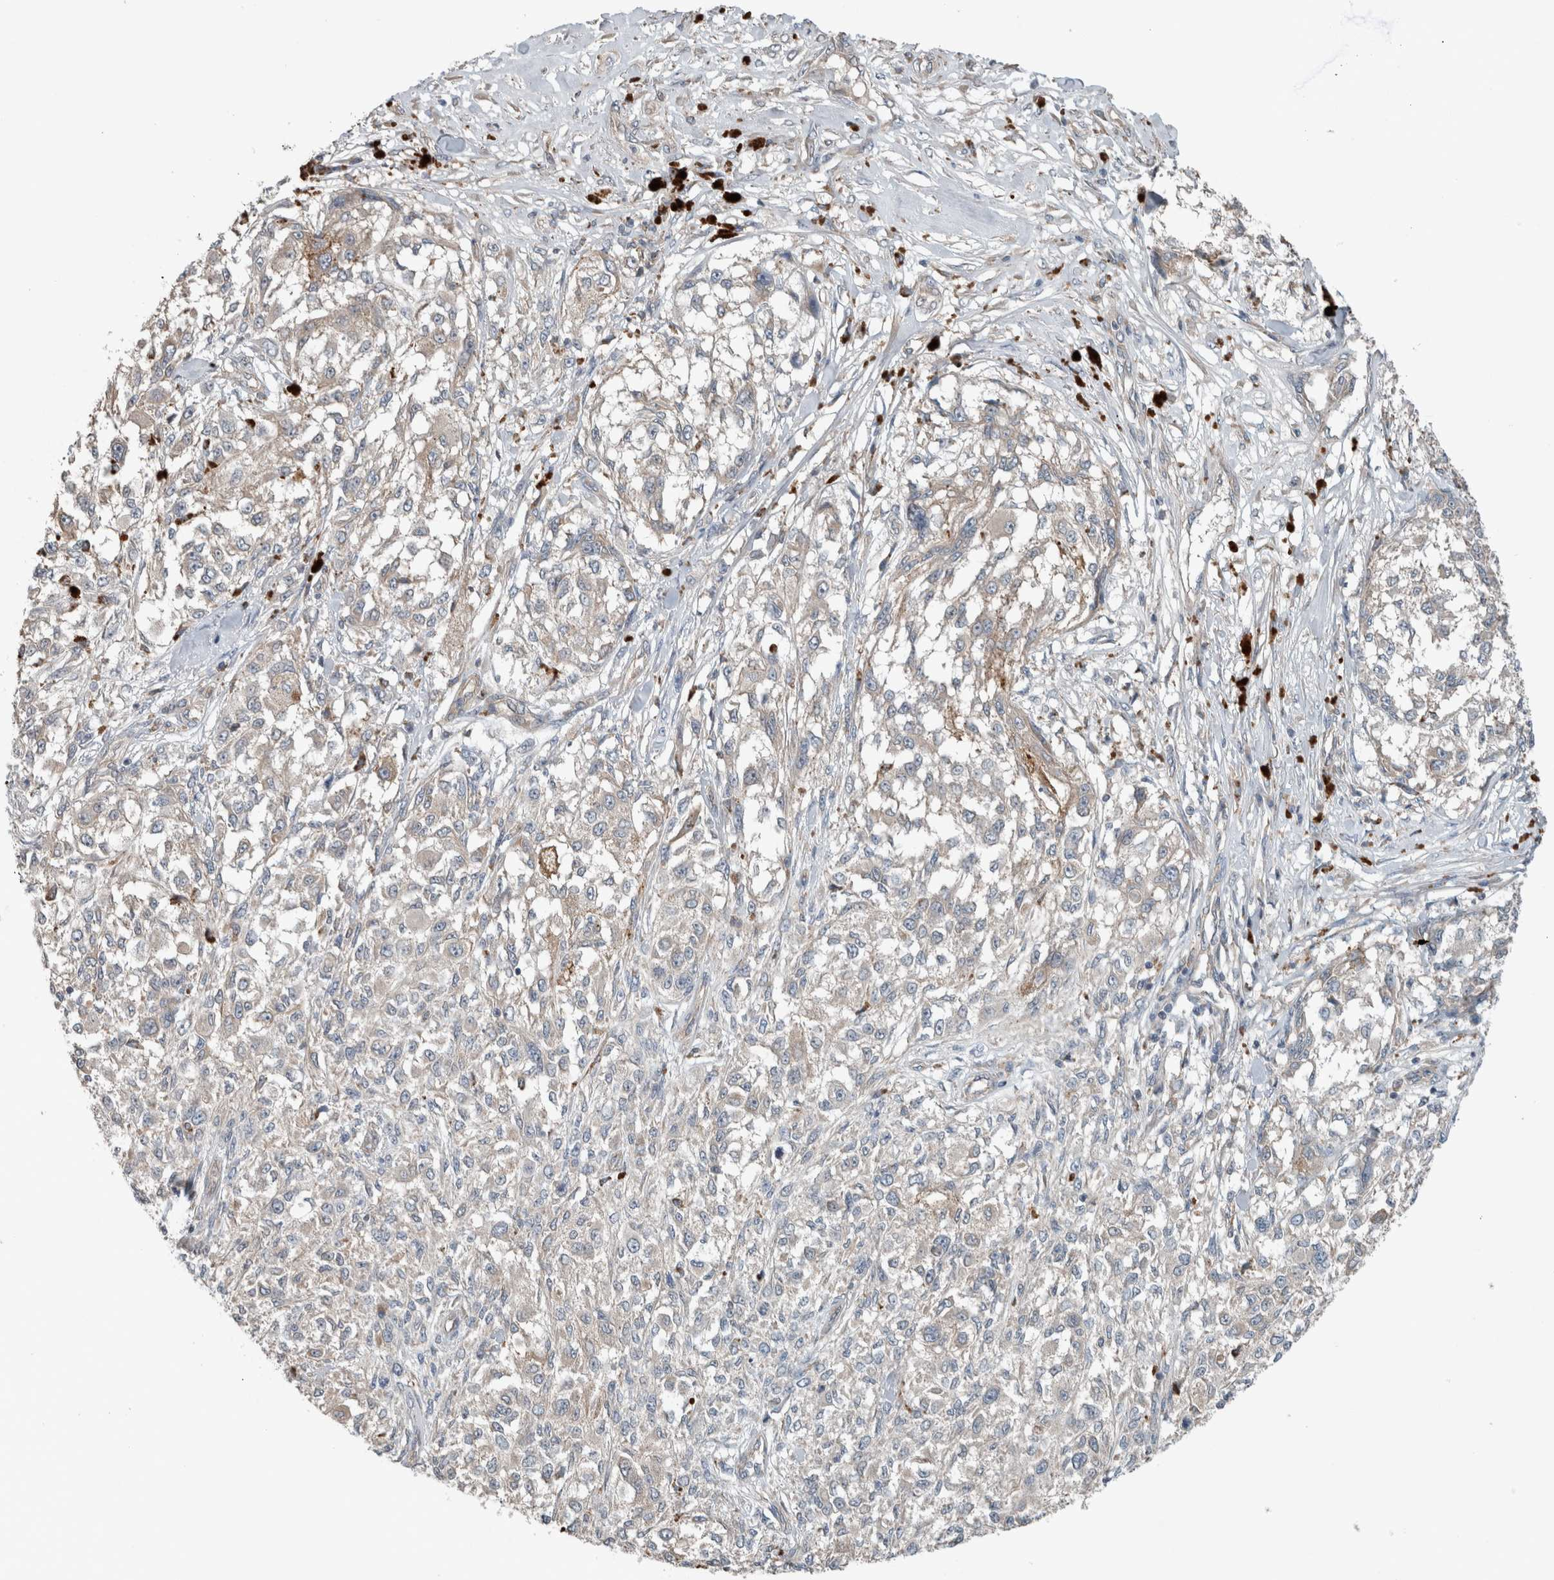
{"staining": {"intensity": "moderate", "quantity": "<25%", "location": "cytoplasmic/membranous"}, "tissue": "melanoma", "cell_type": "Tumor cells", "image_type": "cancer", "snomed": [{"axis": "morphology", "description": "Necrosis, NOS"}, {"axis": "morphology", "description": "Malignant melanoma, NOS"}, {"axis": "topography", "description": "Skin"}], "caption": "Immunohistochemistry of malignant melanoma shows low levels of moderate cytoplasmic/membranous staining in approximately <25% of tumor cells.", "gene": "JADE2", "patient": {"sex": "female", "age": 87}}